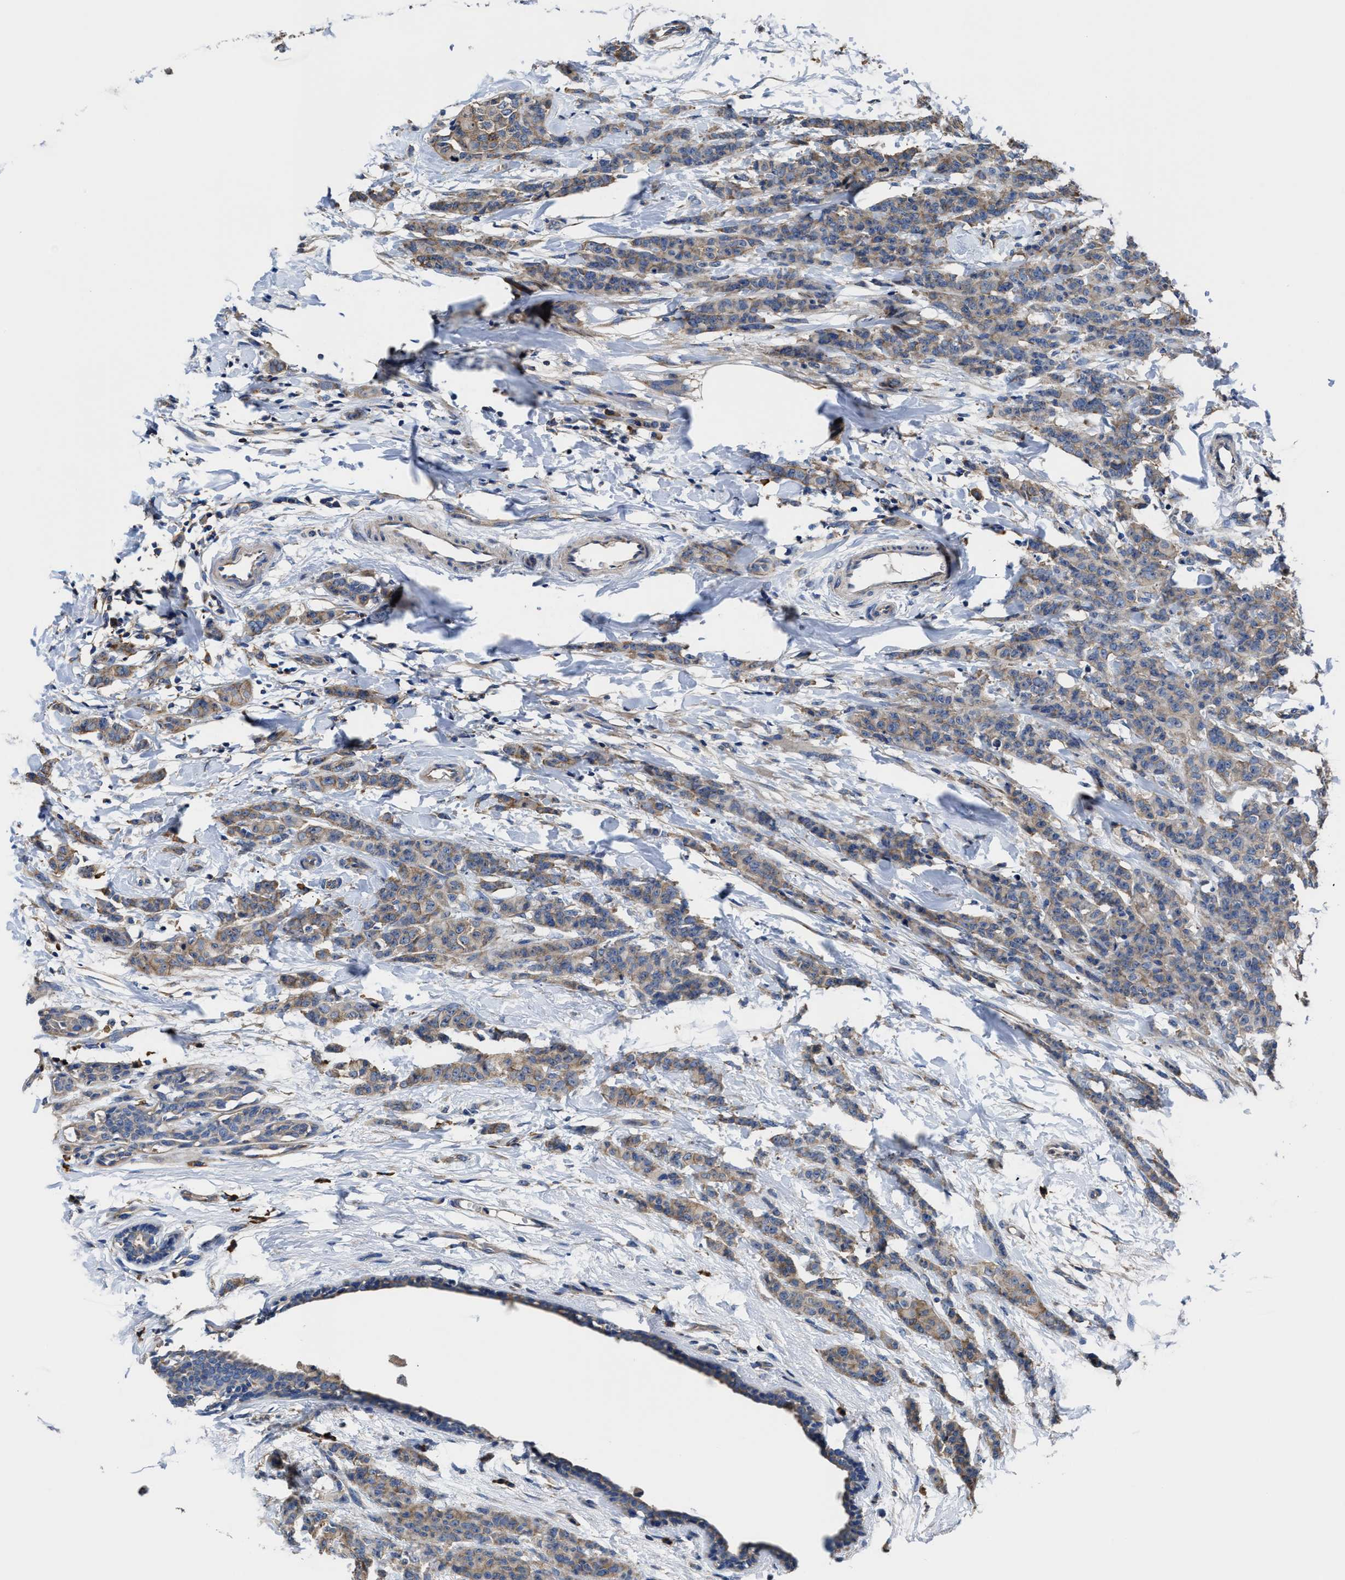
{"staining": {"intensity": "moderate", "quantity": ">75%", "location": "cytoplasmic/membranous"}, "tissue": "breast cancer", "cell_type": "Tumor cells", "image_type": "cancer", "snomed": [{"axis": "morphology", "description": "Normal tissue, NOS"}, {"axis": "morphology", "description": "Duct carcinoma"}, {"axis": "topography", "description": "Breast"}], "caption": "Protein expression analysis of breast cancer displays moderate cytoplasmic/membranous positivity in approximately >75% of tumor cells.", "gene": "SRPK2", "patient": {"sex": "female", "age": 40}}